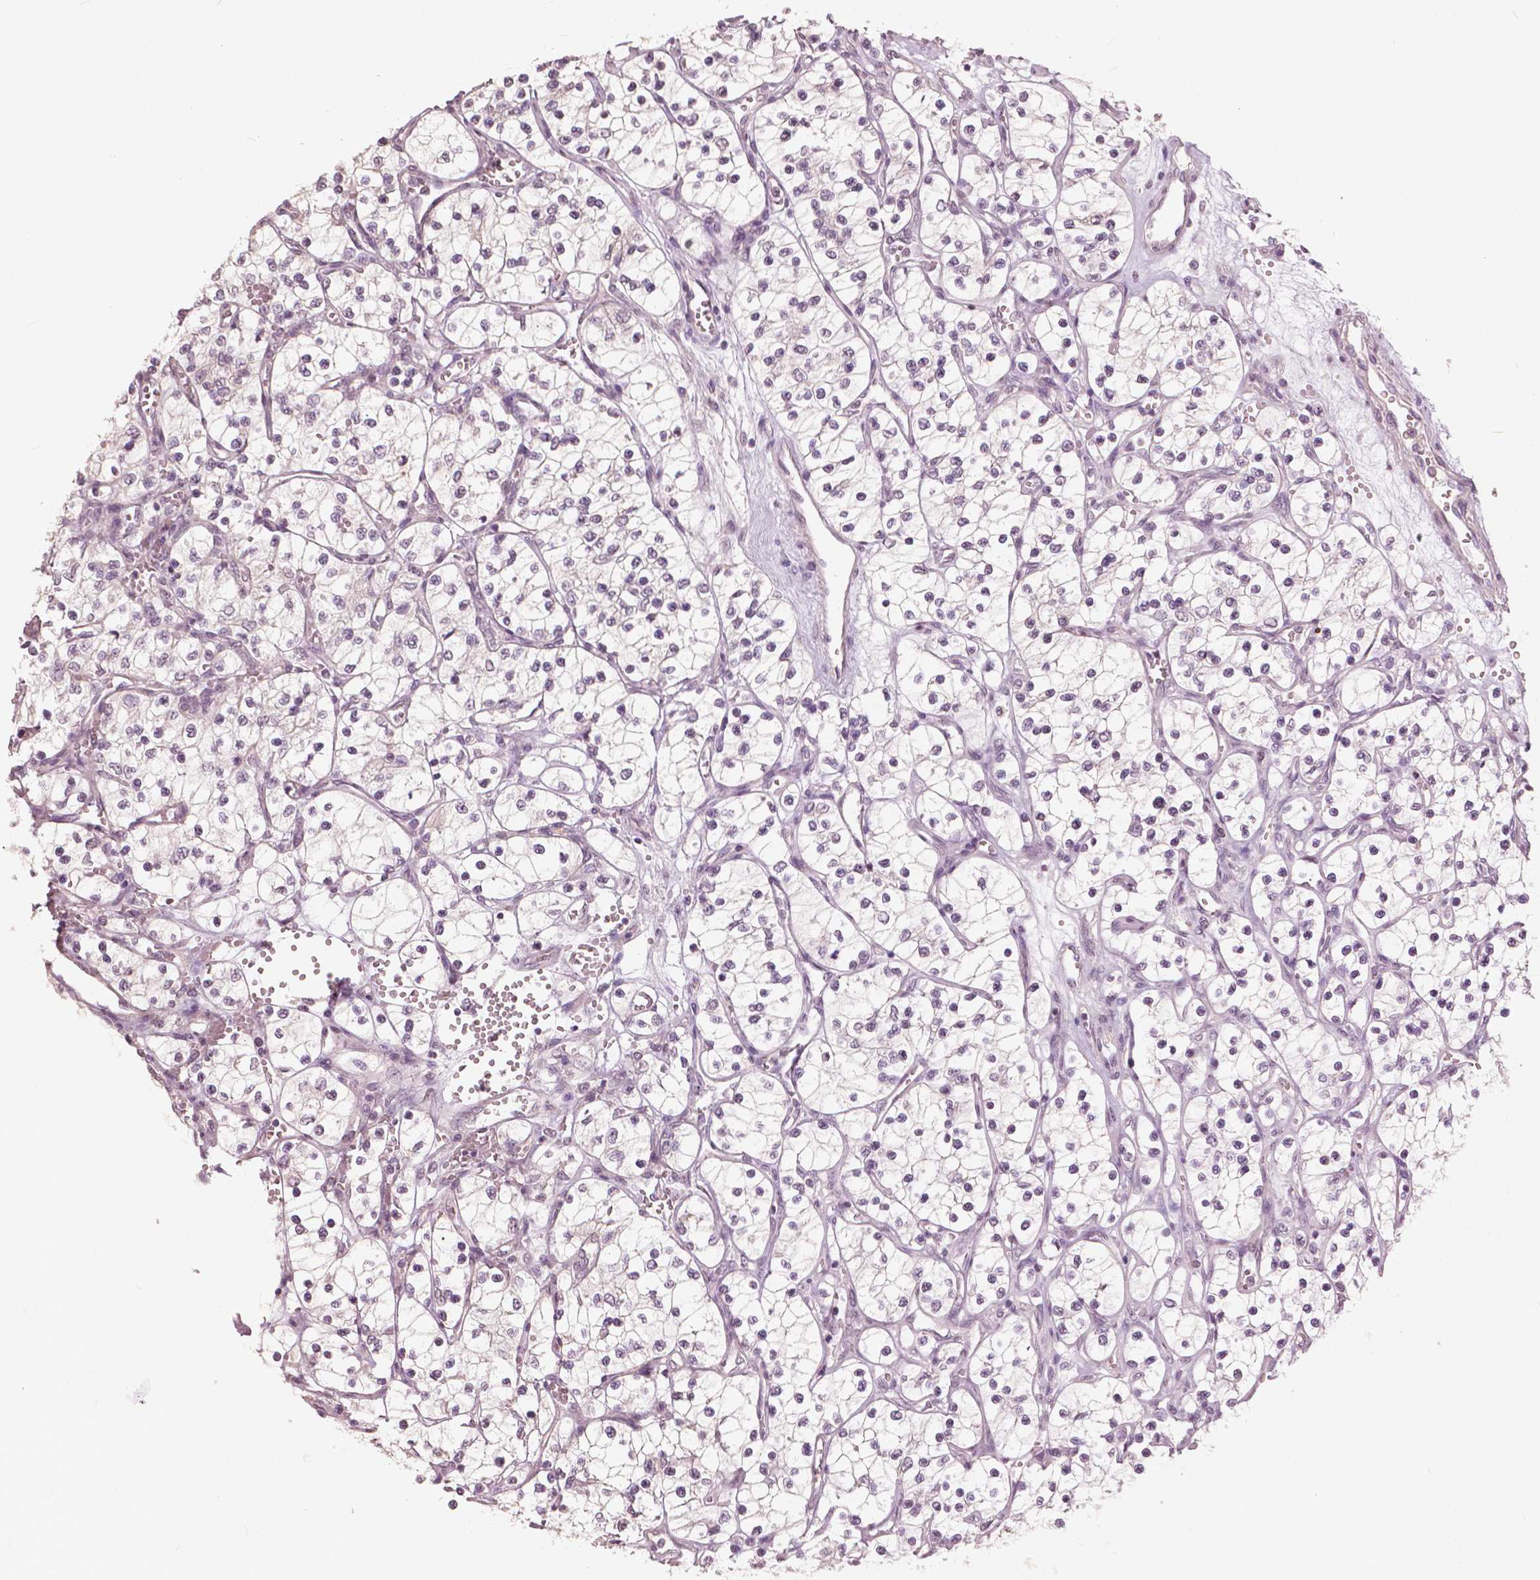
{"staining": {"intensity": "negative", "quantity": "none", "location": "none"}, "tissue": "renal cancer", "cell_type": "Tumor cells", "image_type": "cancer", "snomed": [{"axis": "morphology", "description": "Adenocarcinoma, NOS"}, {"axis": "topography", "description": "Kidney"}], "caption": "The image shows no significant staining in tumor cells of renal cancer.", "gene": "NANOG", "patient": {"sex": "female", "age": 69}}